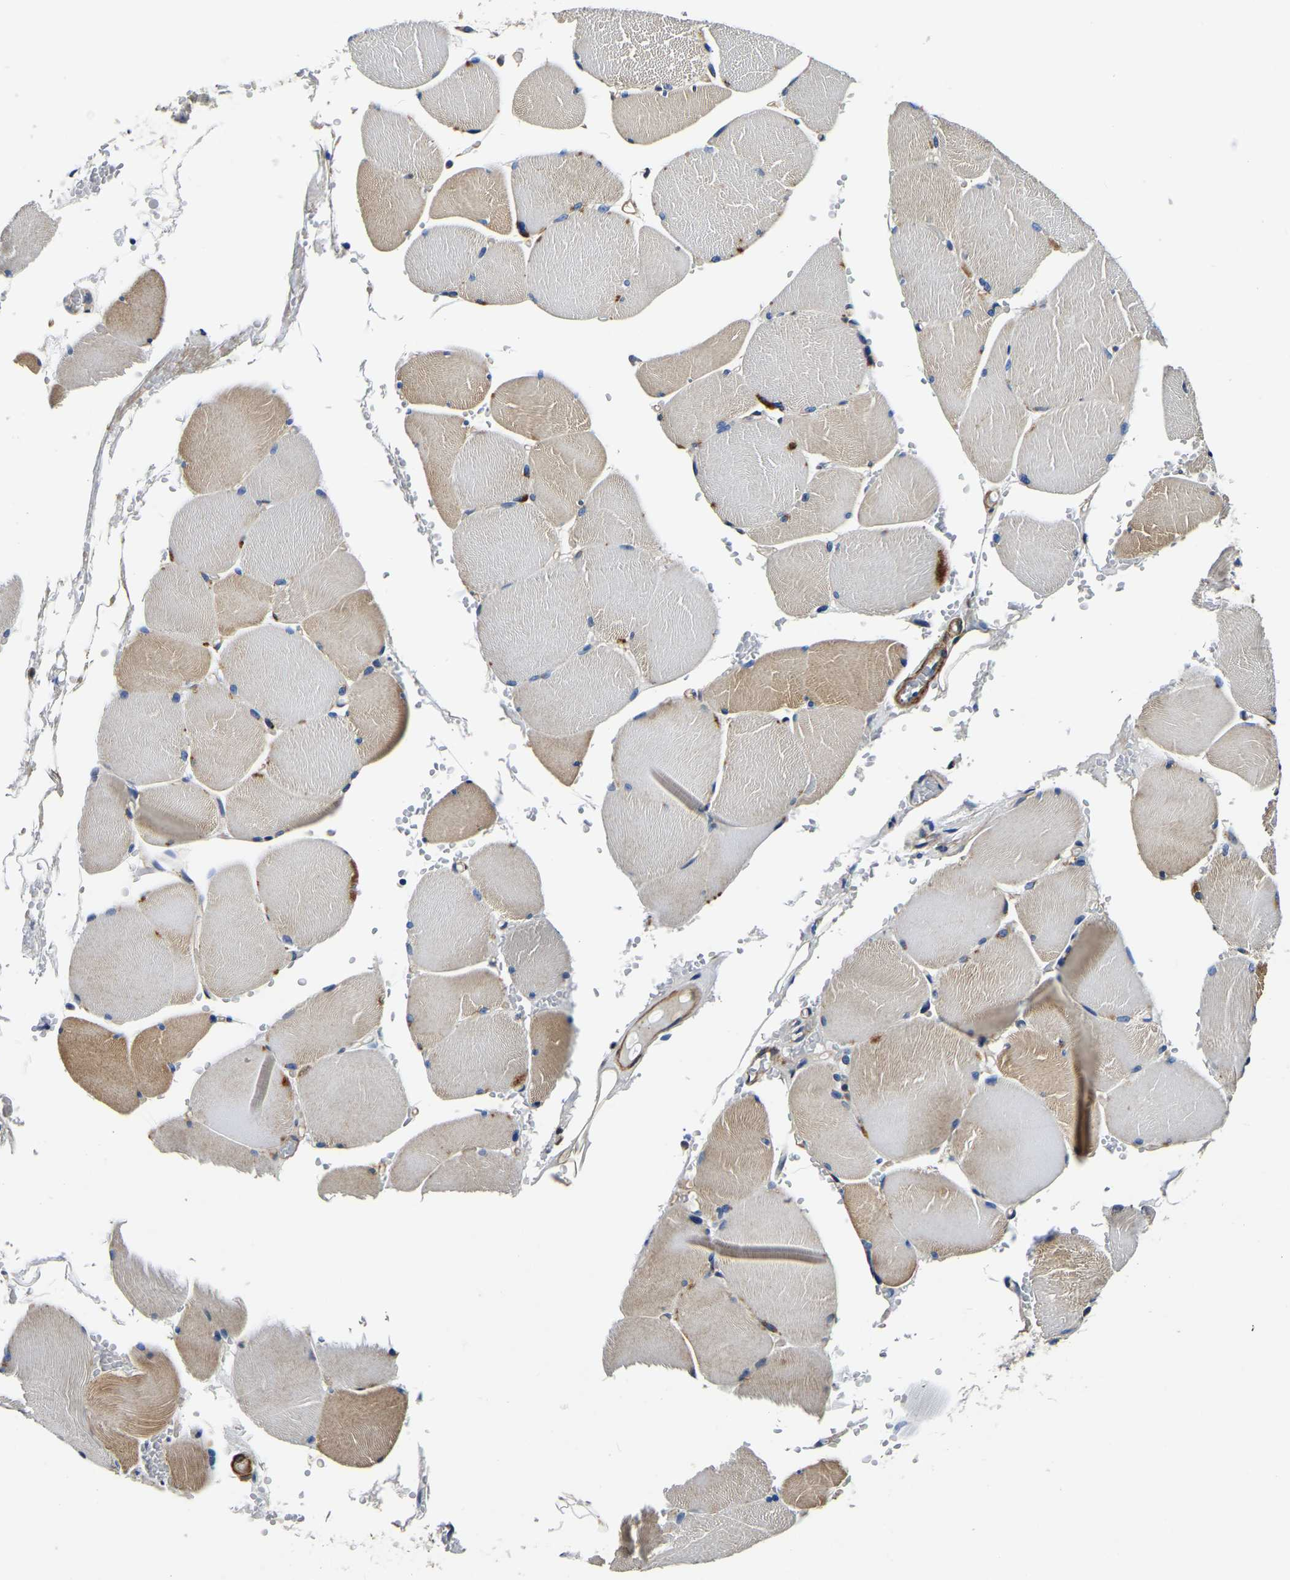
{"staining": {"intensity": "weak", "quantity": ">75%", "location": "cytoplasmic/membranous"}, "tissue": "skeletal muscle", "cell_type": "Myocytes", "image_type": "normal", "snomed": [{"axis": "morphology", "description": "Normal tissue, NOS"}, {"axis": "topography", "description": "Skin"}, {"axis": "topography", "description": "Skeletal muscle"}], "caption": "Immunohistochemistry histopathology image of normal skeletal muscle: skeletal muscle stained using immunohistochemistry (IHC) exhibits low levels of weak protein expression localized specifically in the cytoplasmic/membranous of myocytes, appearing as a cytoplasmic/membranous brown color.", "gene": "KCTD17", "patient": {"sex": "male", "age": 83}}